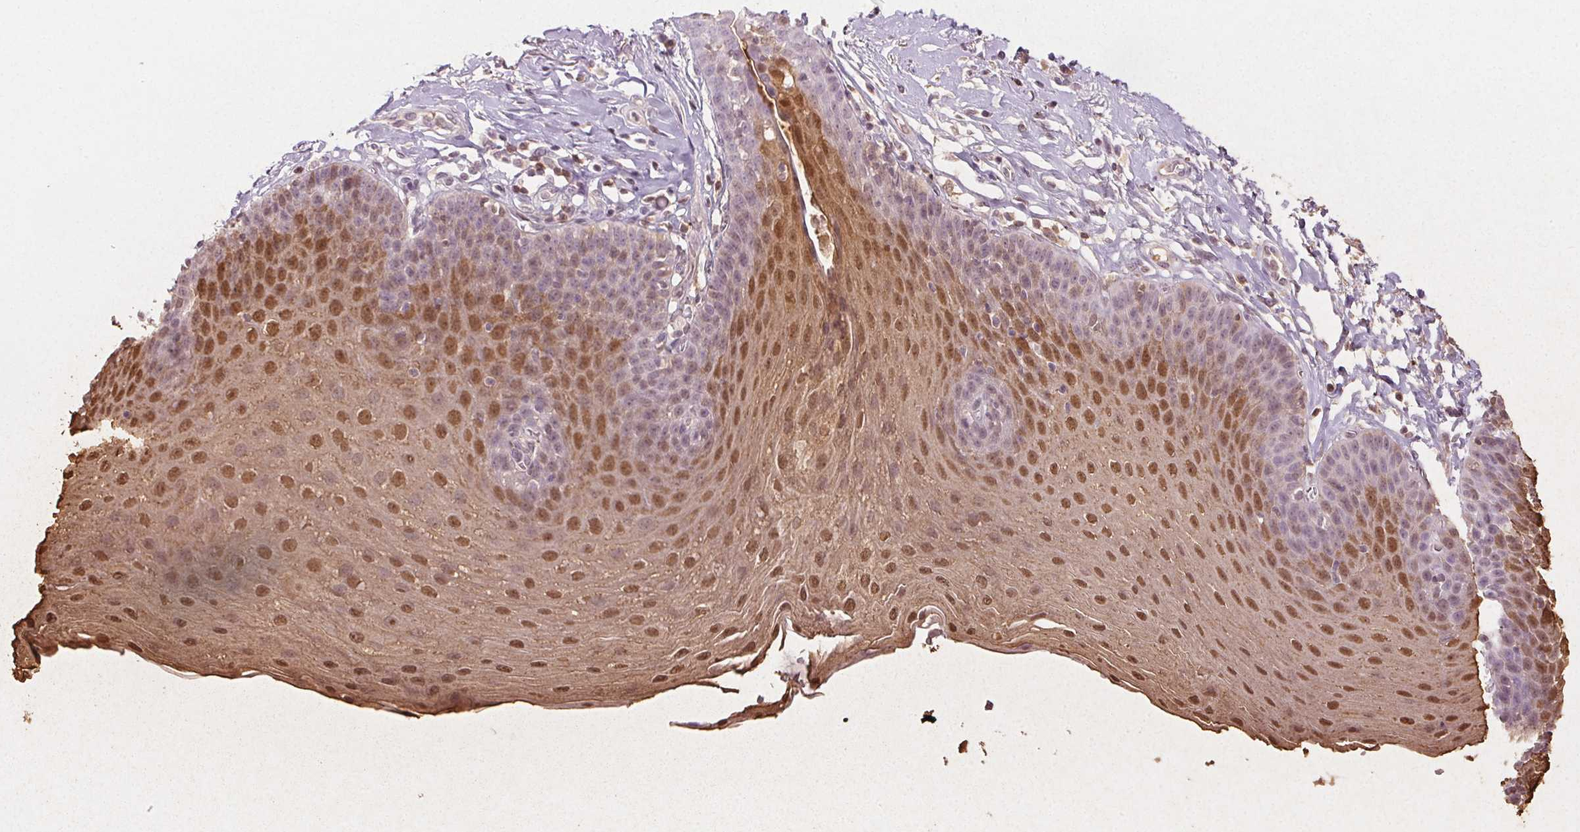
{"staining": {"intensity": "moderate", "quantity": "25%-75%", "location": "cytoplasmic/membranous,nuclear"}, "tissue": "esophagus", "cell_type": "Squamous epithelial cells", "image_type": "normal", "snomed": [{"axis": "morphology", "description": "Normal tissue, NOS"}, {"axis": "topography", "description": "Esophagus"}], "caption": "Immunohistochemistry (IHC) image of unremarkable esophagus stained for a protein (brown), which exhibits medium levels of moderate cytoplasmic/membranous,nuclear positivity in about 25%-75% of squamous epithelial cells.", "gene": "SPRR3", "patient": {"sex": "female", "age": 81}}